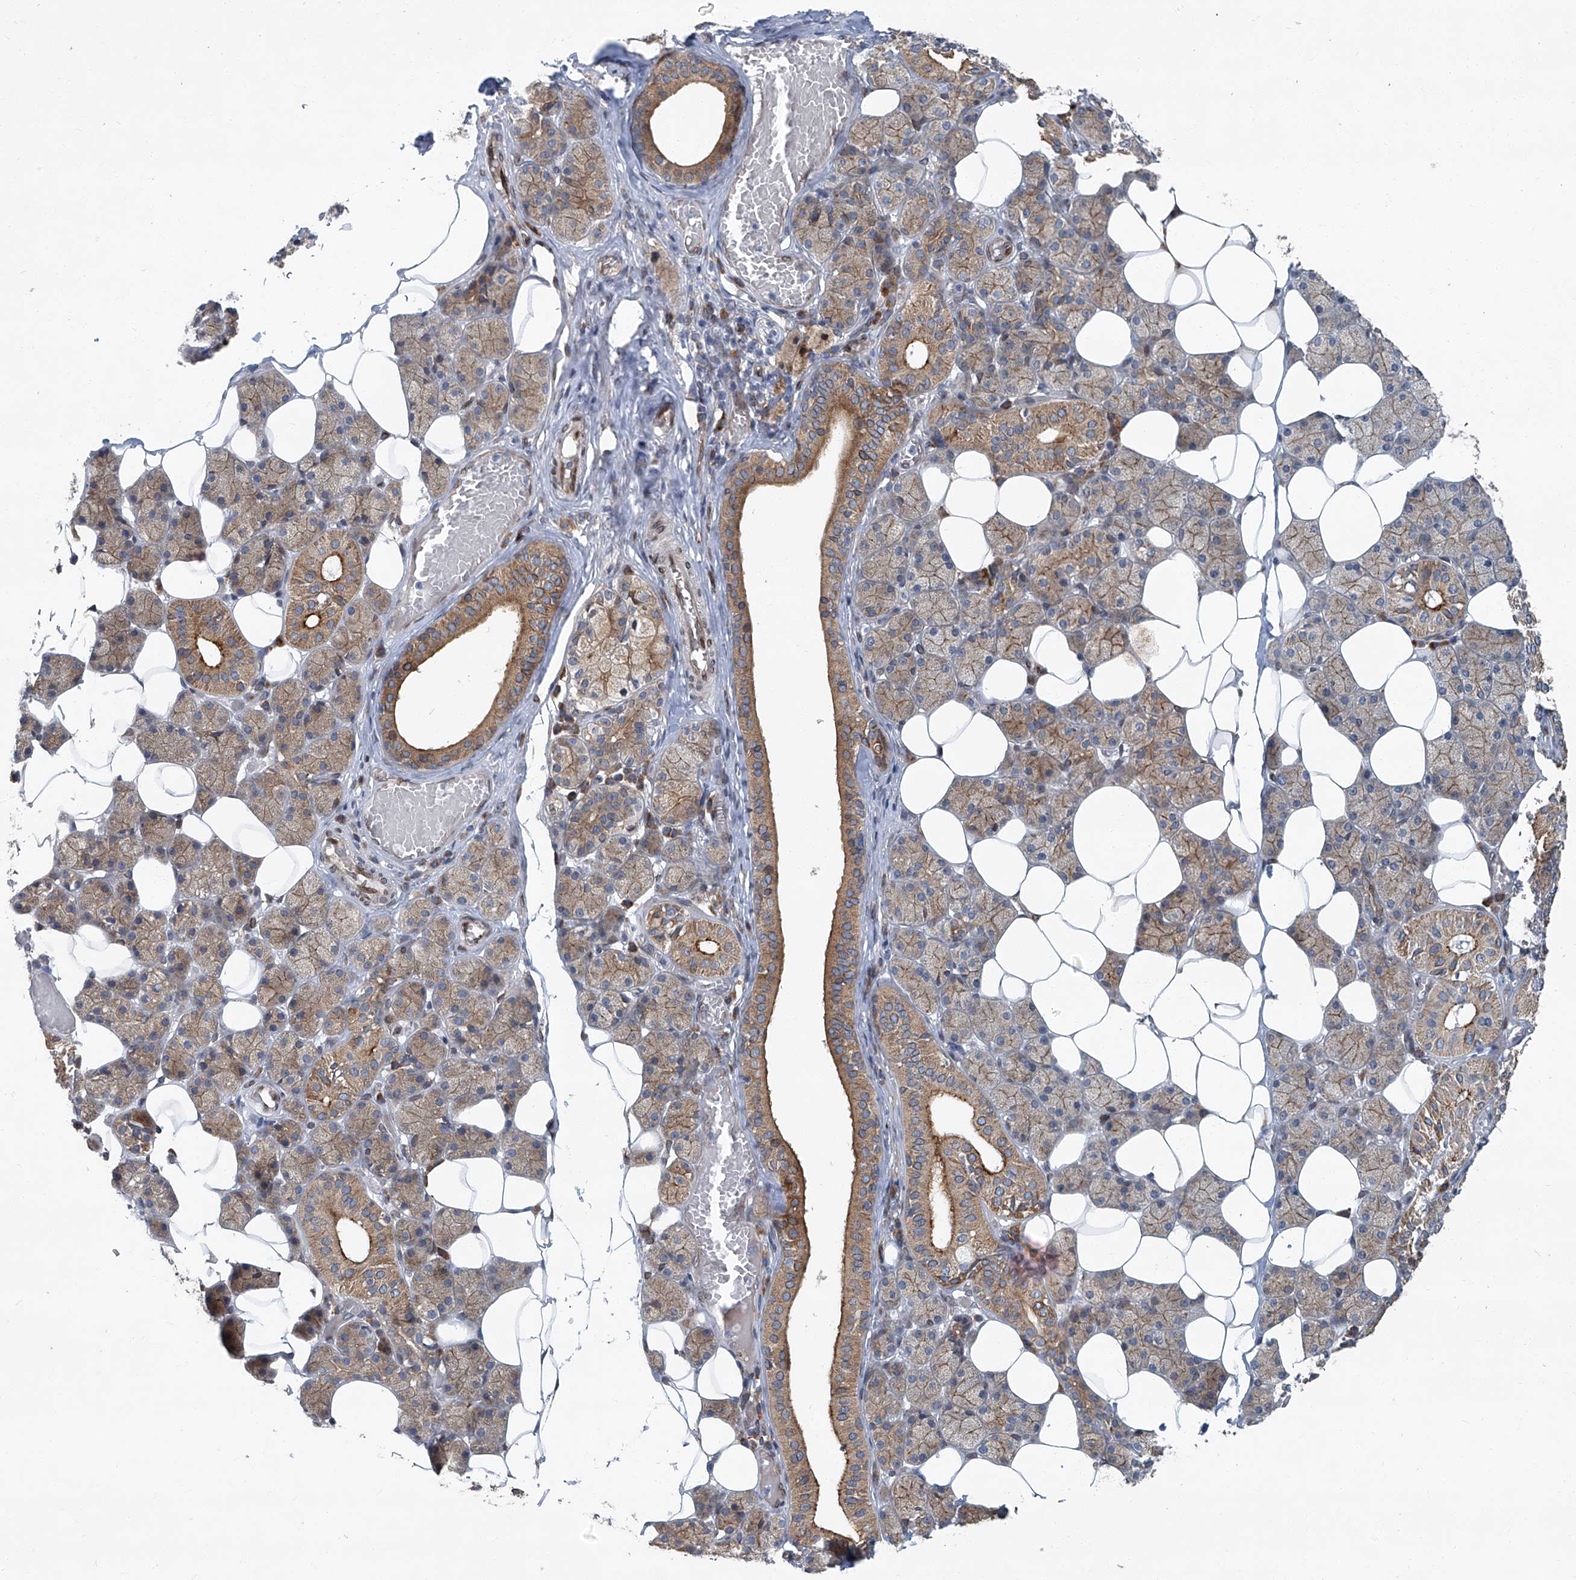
{"staining": {"intensity": "moderate", "quantity": ">75%", "location": "cytoplasmic/membranous"}, "tissue": "salivary gland", "cell_type": "Glandular cells", "image_type": "normal", "snomed": [{"axis": "morphology", "description": "Normal tissue, NOS"}, {"axis": "topography", "description": "Salivary gland"}], "caption": "The histopathology image exhibits immunohistochemical staining of benign salivary gland. There is moderate cytoplasmic/membranous expression is seen in about >75% of glandular cells.", "gene": "GPR132", "patient": {"sex": "female", "age": 33}}